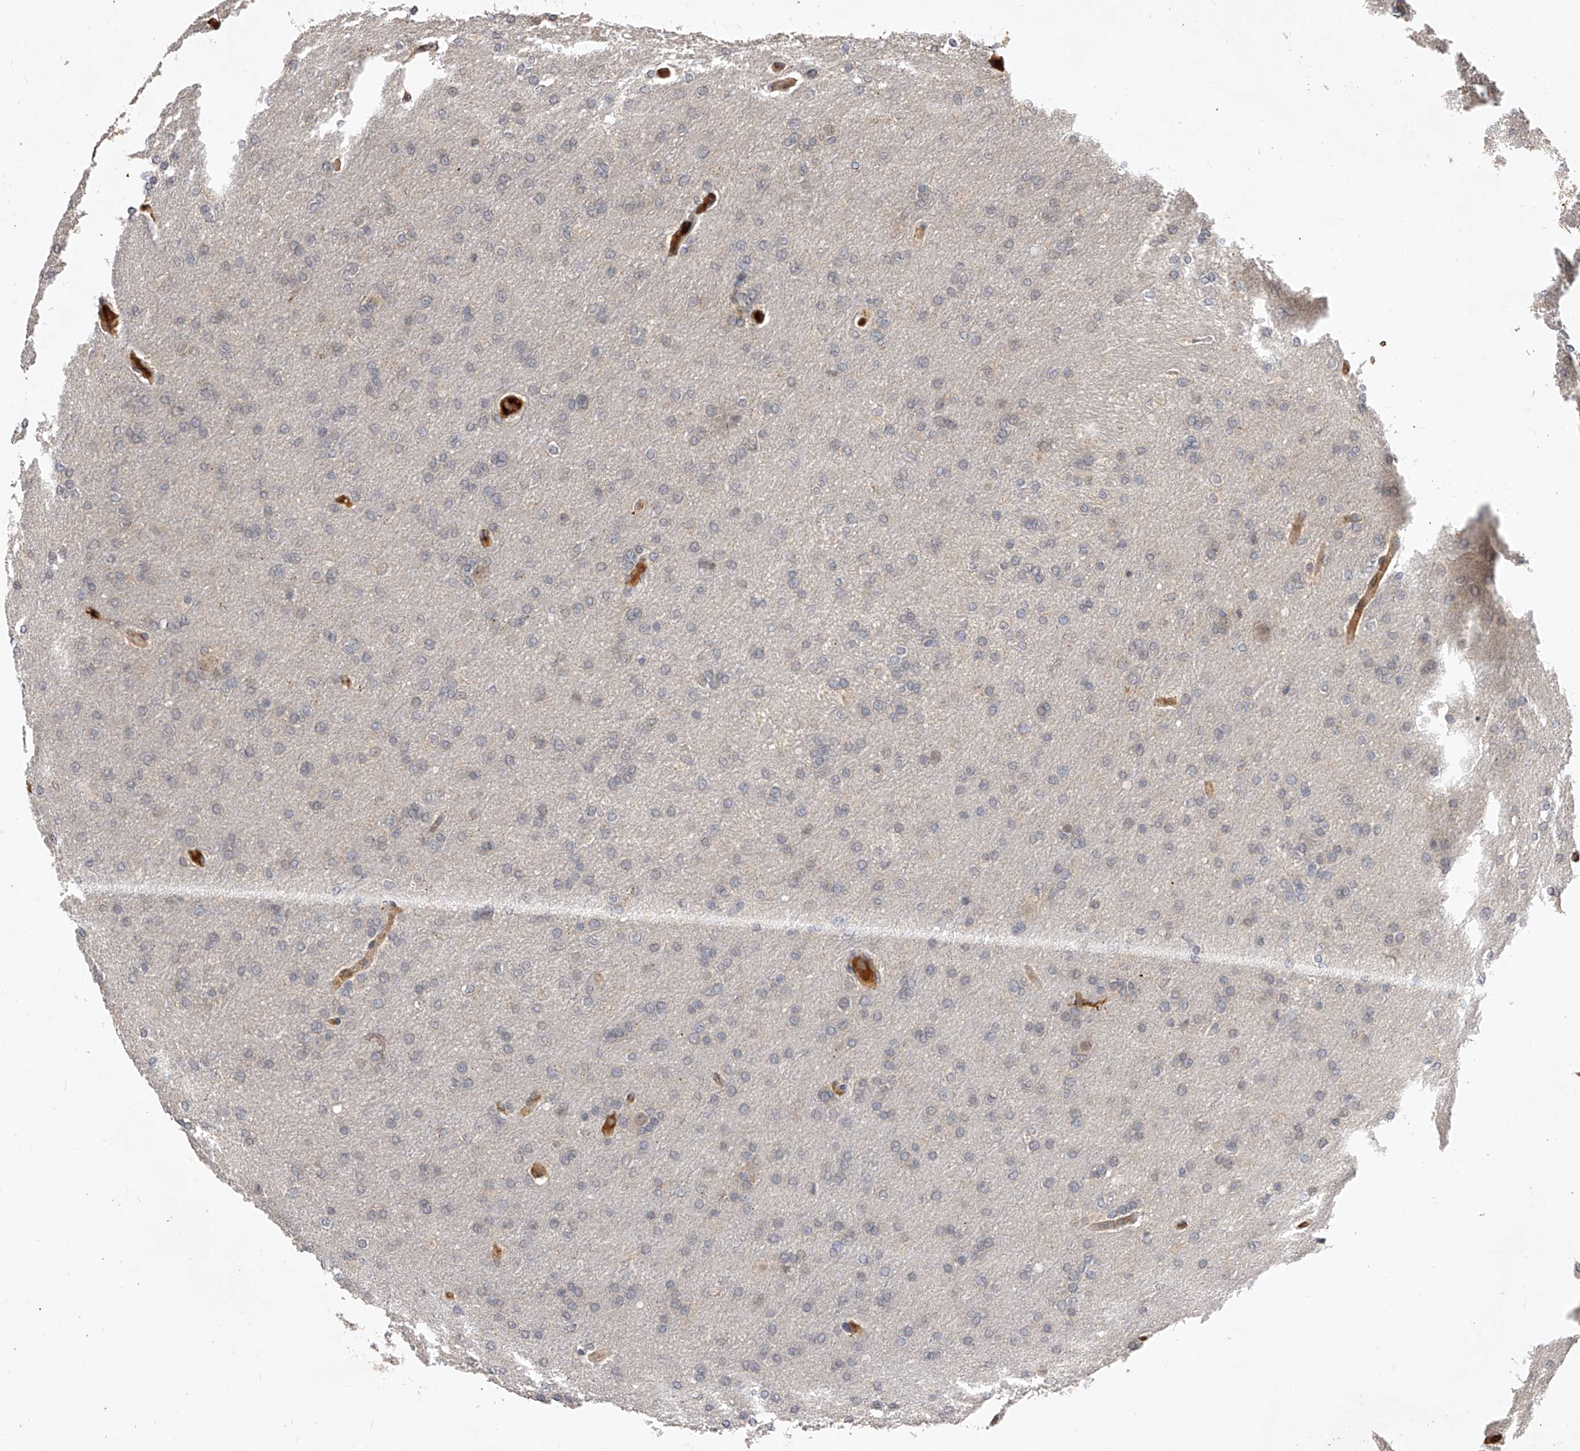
{"staining": {"intensity": "negative", "quantity": "none", "location": "none"}, "tissue": "glioma", "cell_type": "Tumor cells", "image_type": "cancer", "snomed": [{"axis": "morphology", "description": "Glioma, malignant, High grade"}, {"axis": "topography", "description": "Cerebral cortex"}], "caption": "A photomicrograph of human glioma is negative for staining in tumor cells. (DAB (3,3'-diaminobenzidine) immunohistochemistry (IHC), high magnification).", "gene": "CFAP410", "patient": {"sex": "female", "age": 36}}